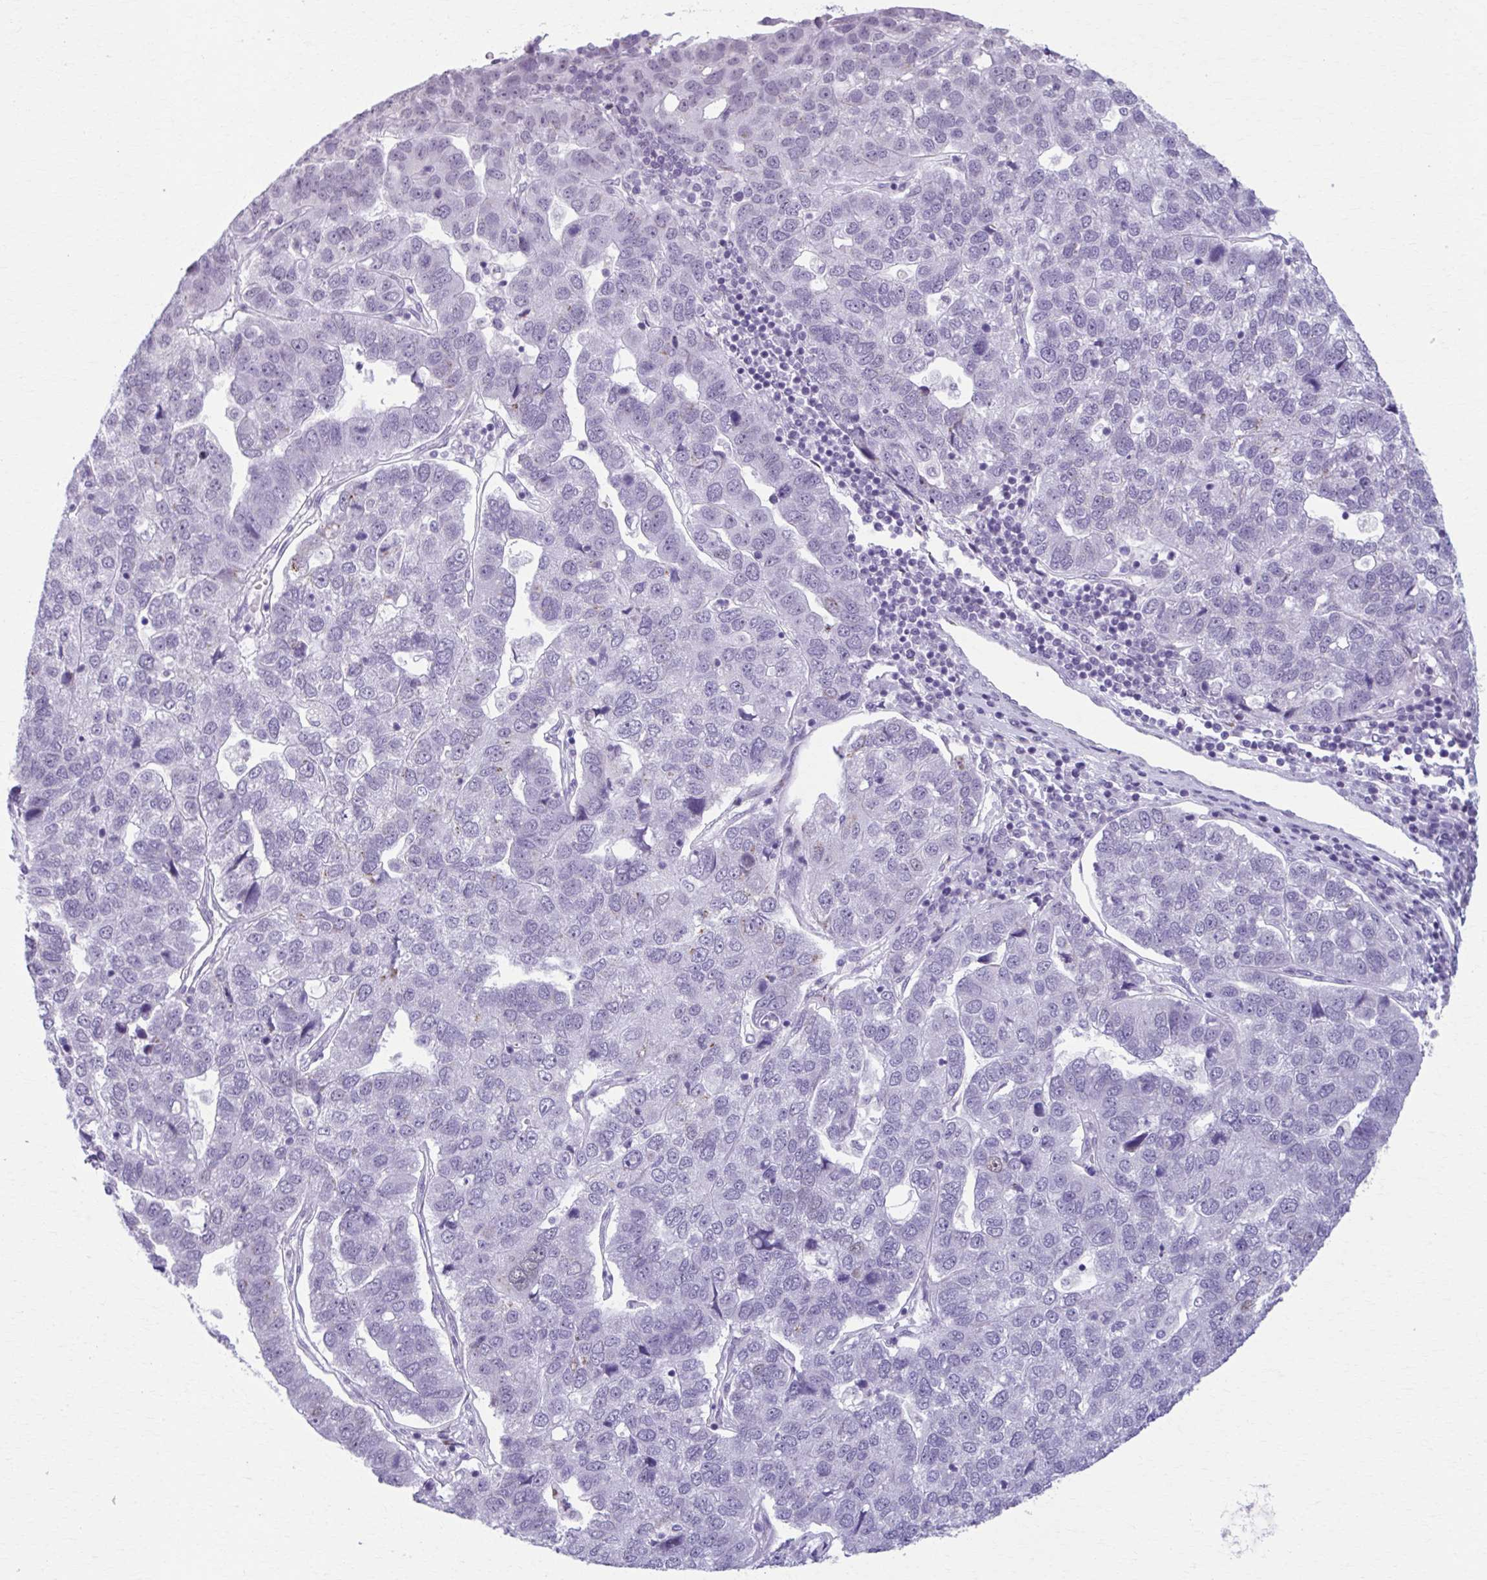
{"staining": {"intensity": "negative", "quantity": "none", "location": "none"}, "tissue": "pancreatic cancer", "cell_type": "Tumor cells", "image_type": "cancer", "snomed": [{"axis": "morphology", "description": "Adenocarcinoma, NOS"}, {"axis": "topography", "description": "Pancreas"}], "caption": "Immunohistochemistry image of neoplastic tissue: human pancreatic cancer (adenocarcinoma) stained with DAB exhibits no significant protein staining in tumor cells.", "gene": "ZNF682", "patient": {"sex": "female", "age": 61}}